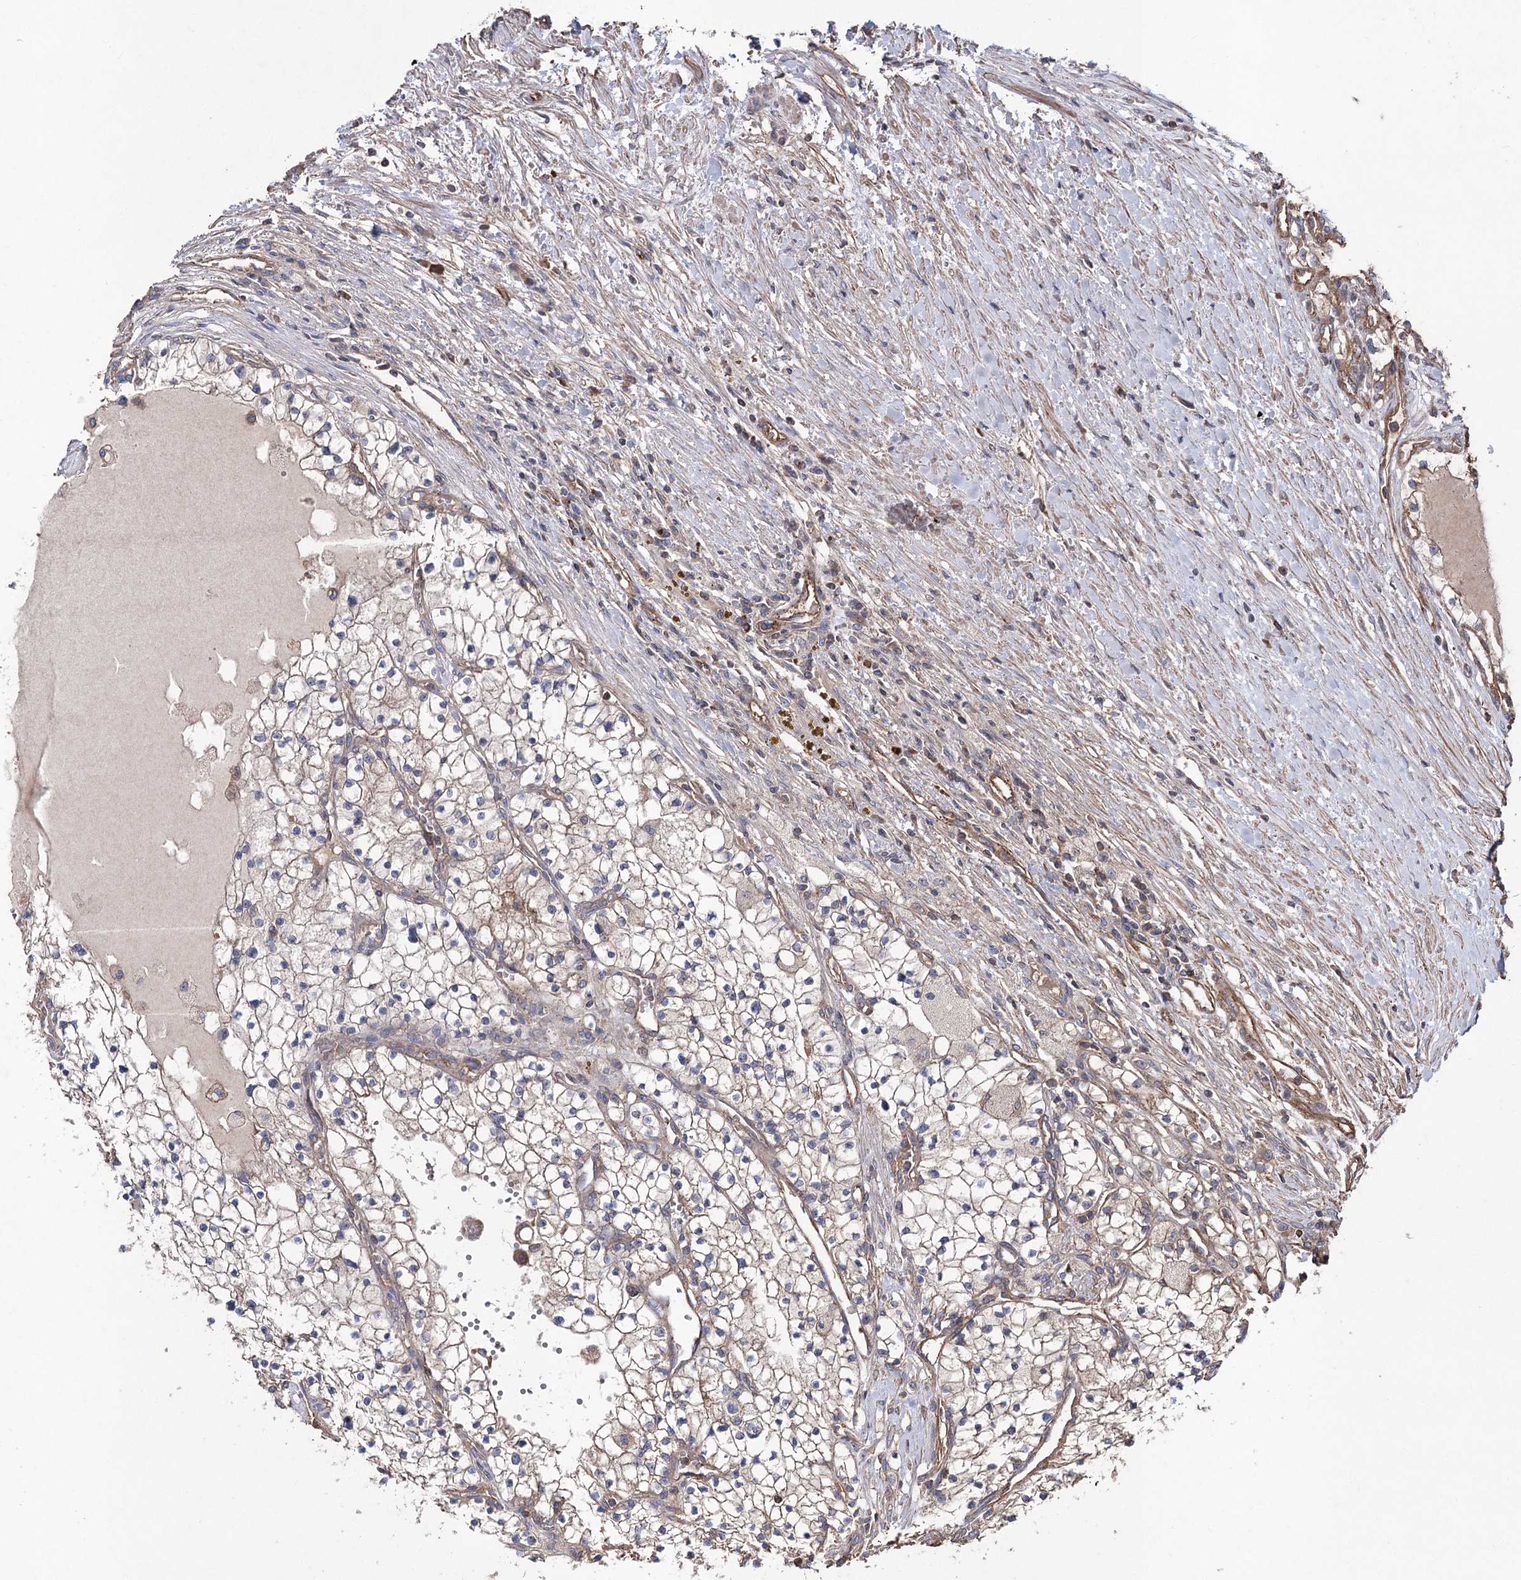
{"staining": {"intensity": "weak", "quantity": ">75%", "location": "cytoplasmic/membranous"}, "tissue": "renal cancer", "cell_type": "Tumor cells", "image_type": "cancer", "snomed": [{"axis": "morphology", "description": "Normal tissue, NOS"}, {"axis": "morphology", "description": "Adenocarcinoma, NOS"}, {"axis": "topography", "description": "Kidney"}], "caption": "IHC micrograph of neoplastic tissue: human renal adenocarcinoma stained using IHC demonstrates low levels of weak protein expression localized specifically in the cytoplasmic/membranous of tumor cells, appearing as a cytoplasmic/membranous brown color.", "gene": "LARS2", "patient": {"sex": "male", "age": 68}}